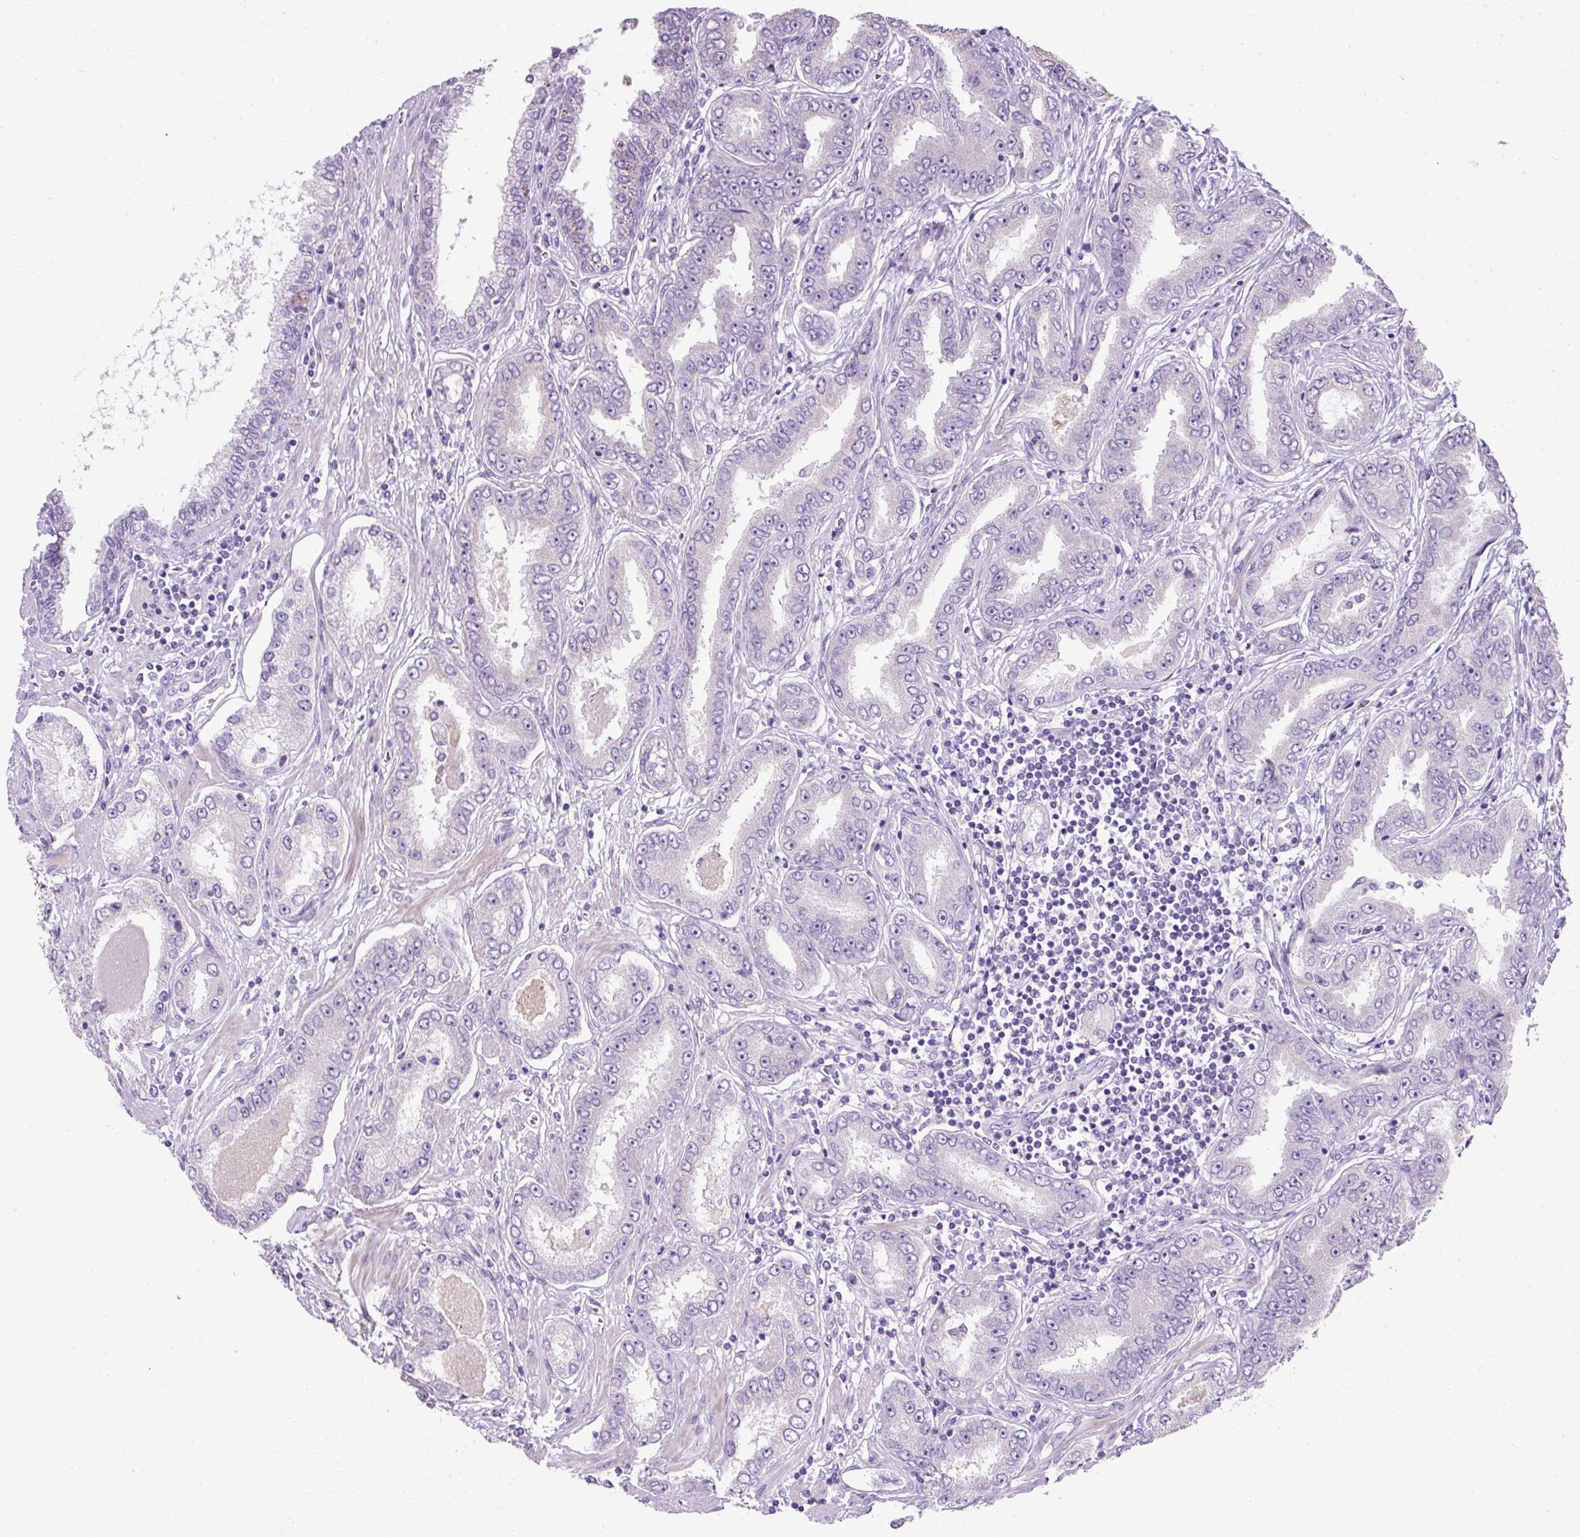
{"staining": {"intensity": "negative", "quantity": "none", "location": "none"}, "tissue": "prostate cancer", "cell_type": "Tumor cells", "image_type": "cancer", "snomed": [{"axis": "morphology", "description": "Adenocarcinoma, High grade"}, {"axis": "topography", "description": "Prostate"}], "caption": "Human prostate cancer stained for a protein using IHC shows no expression in tumor cells.", "gene": "C2CD4C", "patient": {"sex": "male", "age": 72}}